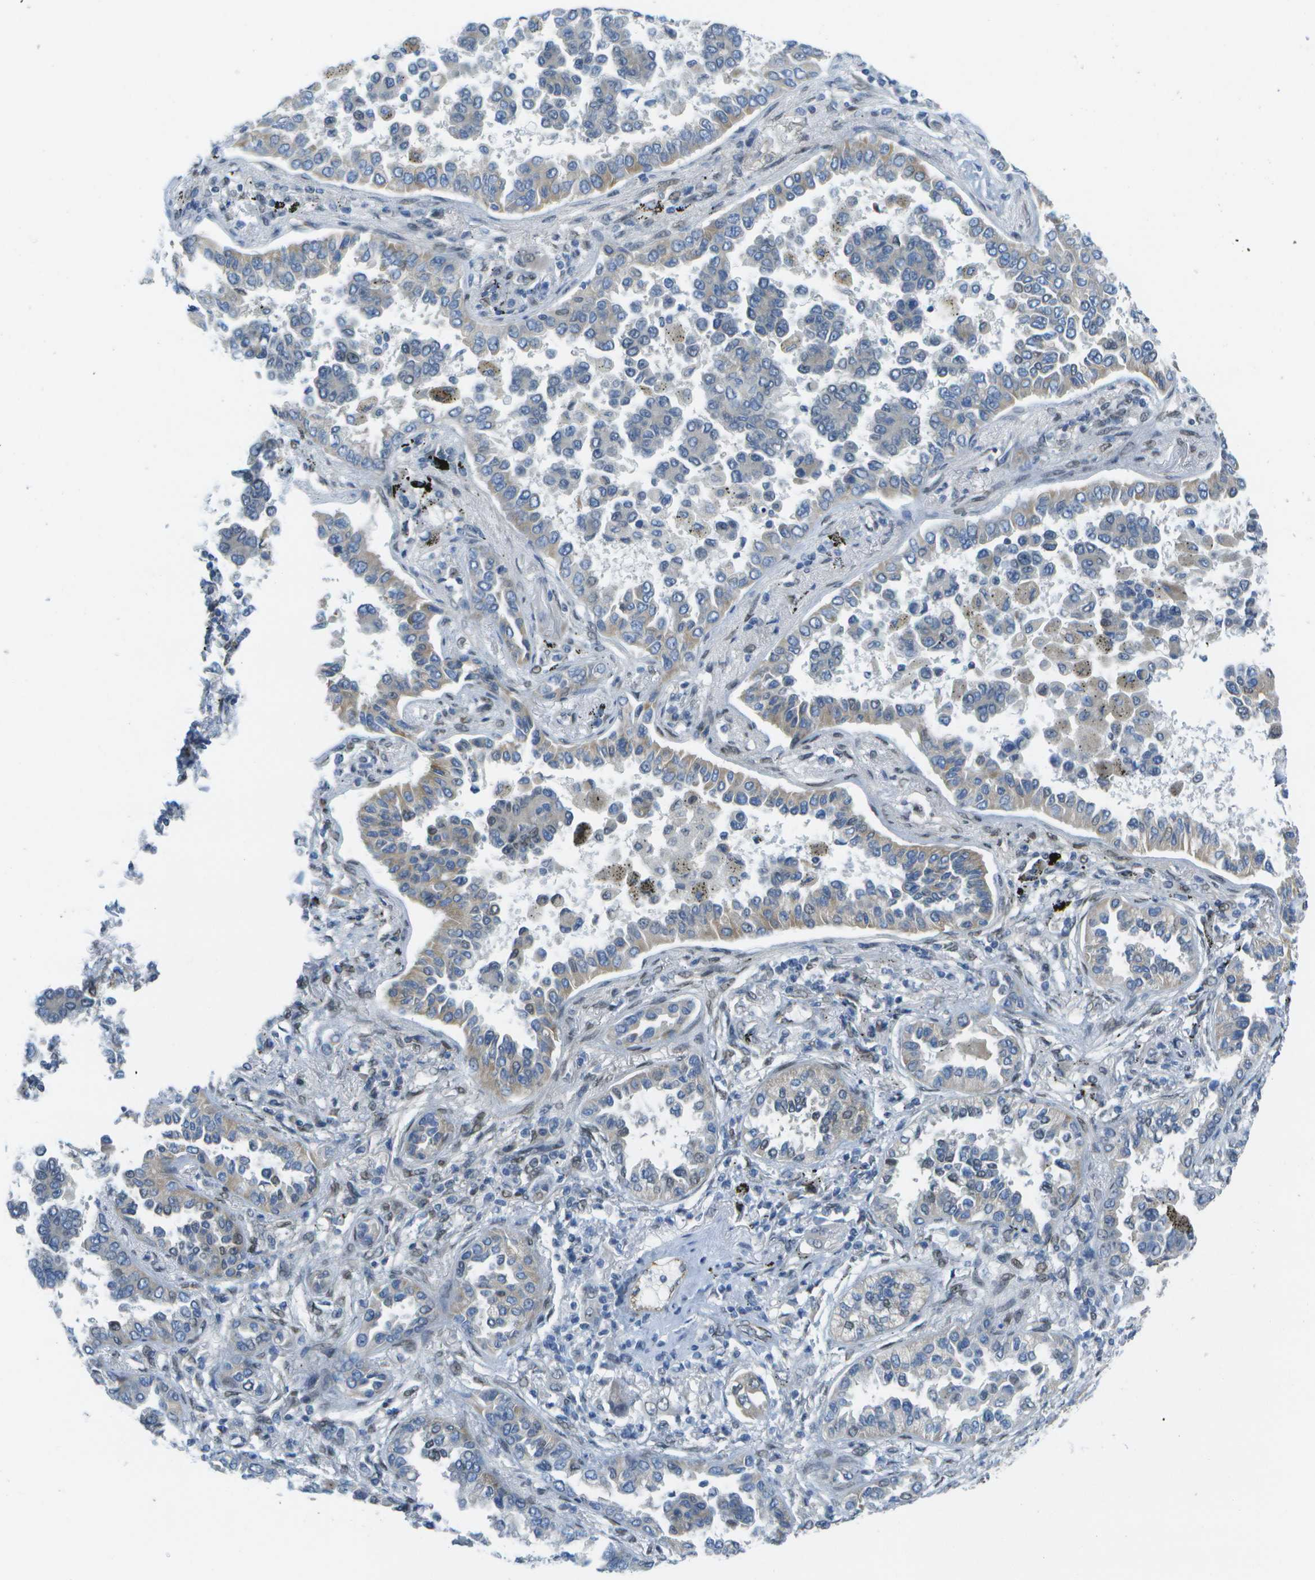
{"staining": {"intensity": "weak", "quantity": "25%-75%", "location": "cytoplasmic/membranous"}, "tissue": "lung cancer", "cell_type": "Tumor cells", "image_type": "cancer", "snomed": [{"axis": "morphology", "description": "Normal tissue, NOS"}, {"axis": "morphology", "description": "Adenocarcinoma, NOS"}, {"axis": "topography", "description": "Lung"}], "caption": "Immunohistochemical staining of adenocarcinoma (lung) exhibits low levels of weak cytoplasmic/membranous staining in about 25%-75% of tumor cells.", "gene": "ARID1B", "patient": {"sex": "male", "age": 59}}